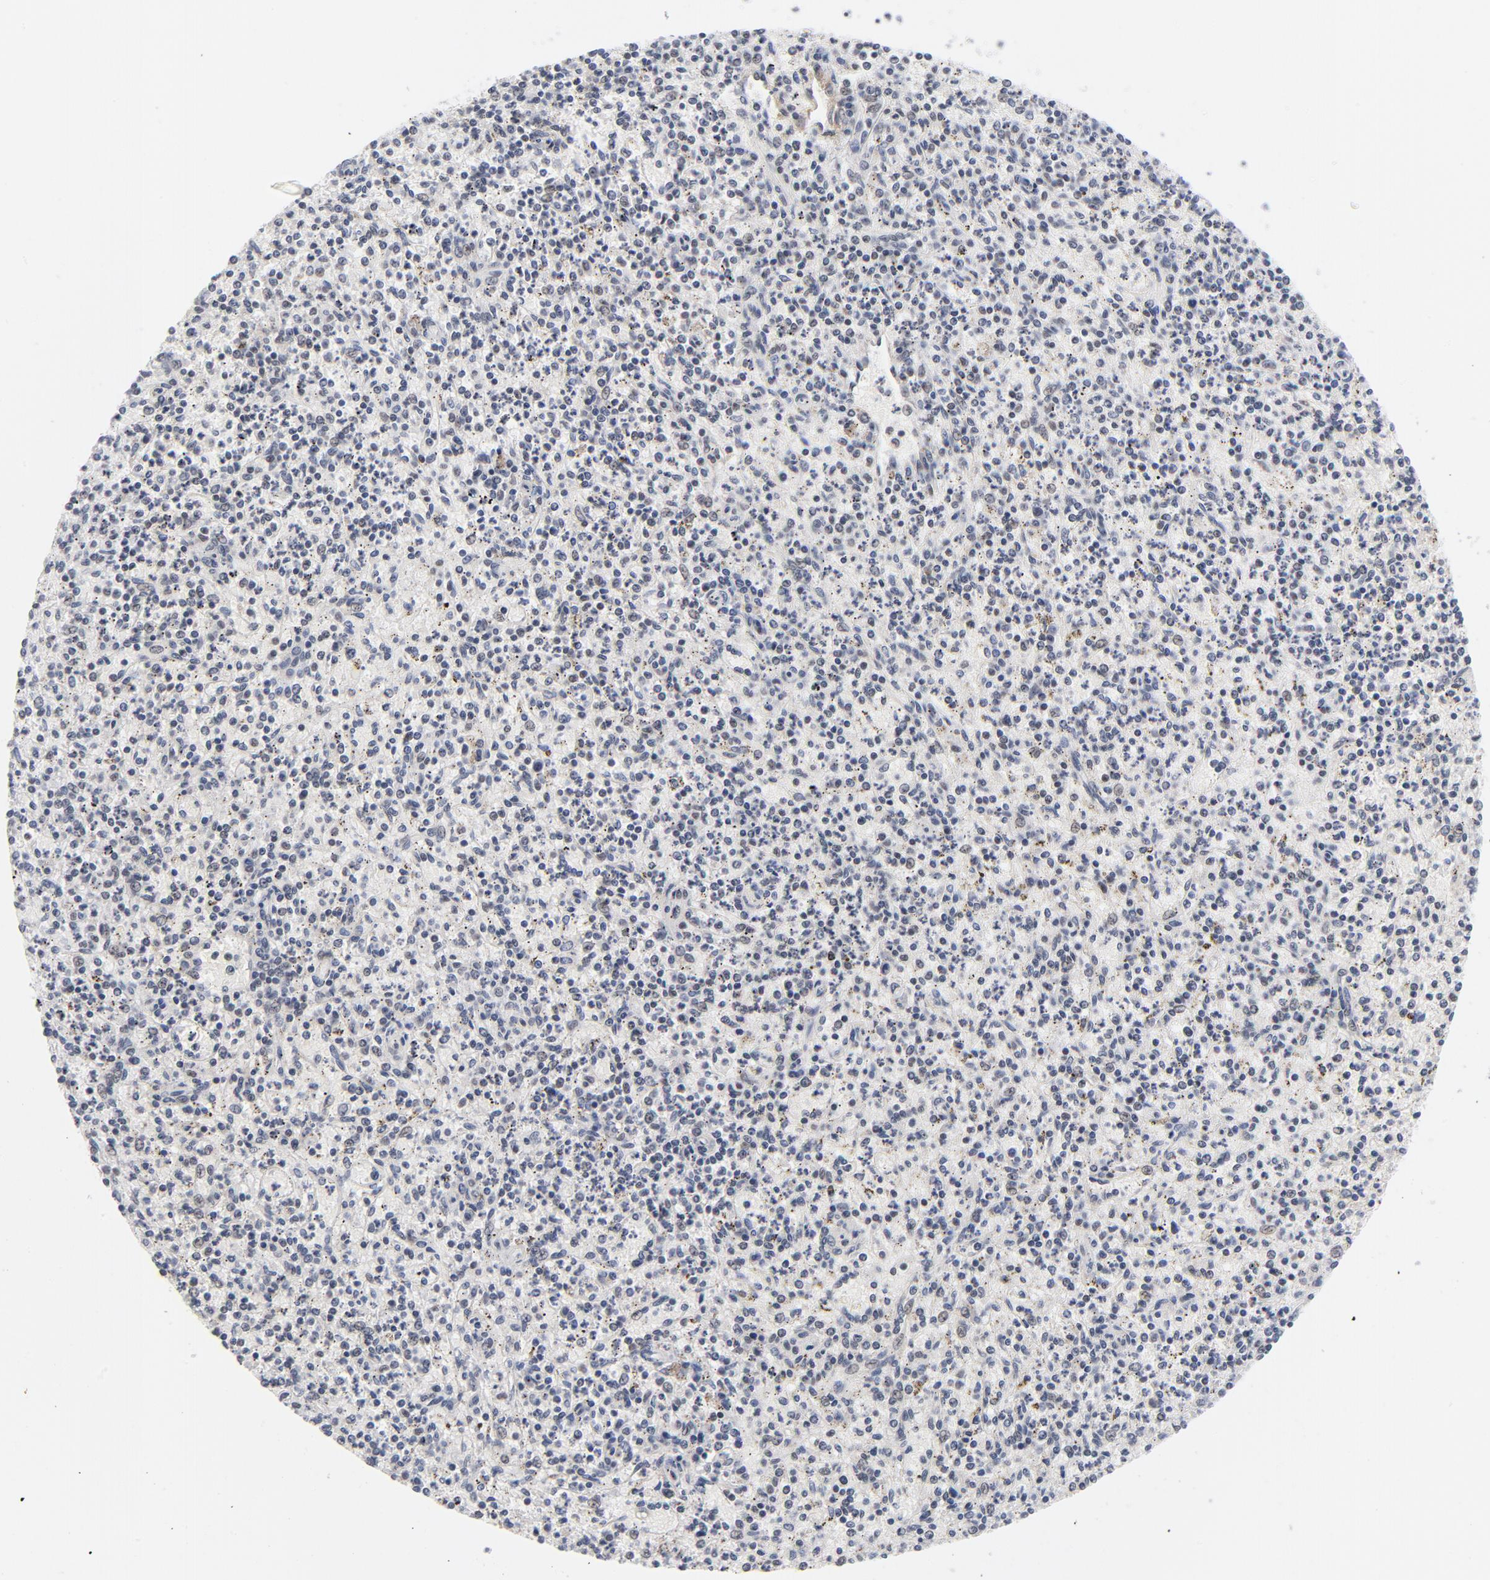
{"staining": {"intensity": "negative", "quantity": "none", "location": "none"}, "tissue": "spleen", "cell_type": "Cells in red pulp", "image_type": "normal", "snomed": [{"axis": "morphology", "description": "Normal tissue, NOS"}, {"axis": "topography", "description": "Spleen"}], "caption": "Cells in red pulp are negative for brown protein staining in unremarkable spleen. (Brightfield microscopy of DAB (3,3'-diaminobenzidine) immunohistochemistry at high magnification).", "gene": "BAP1", "patient": {"sex": "male", "age": 72}}